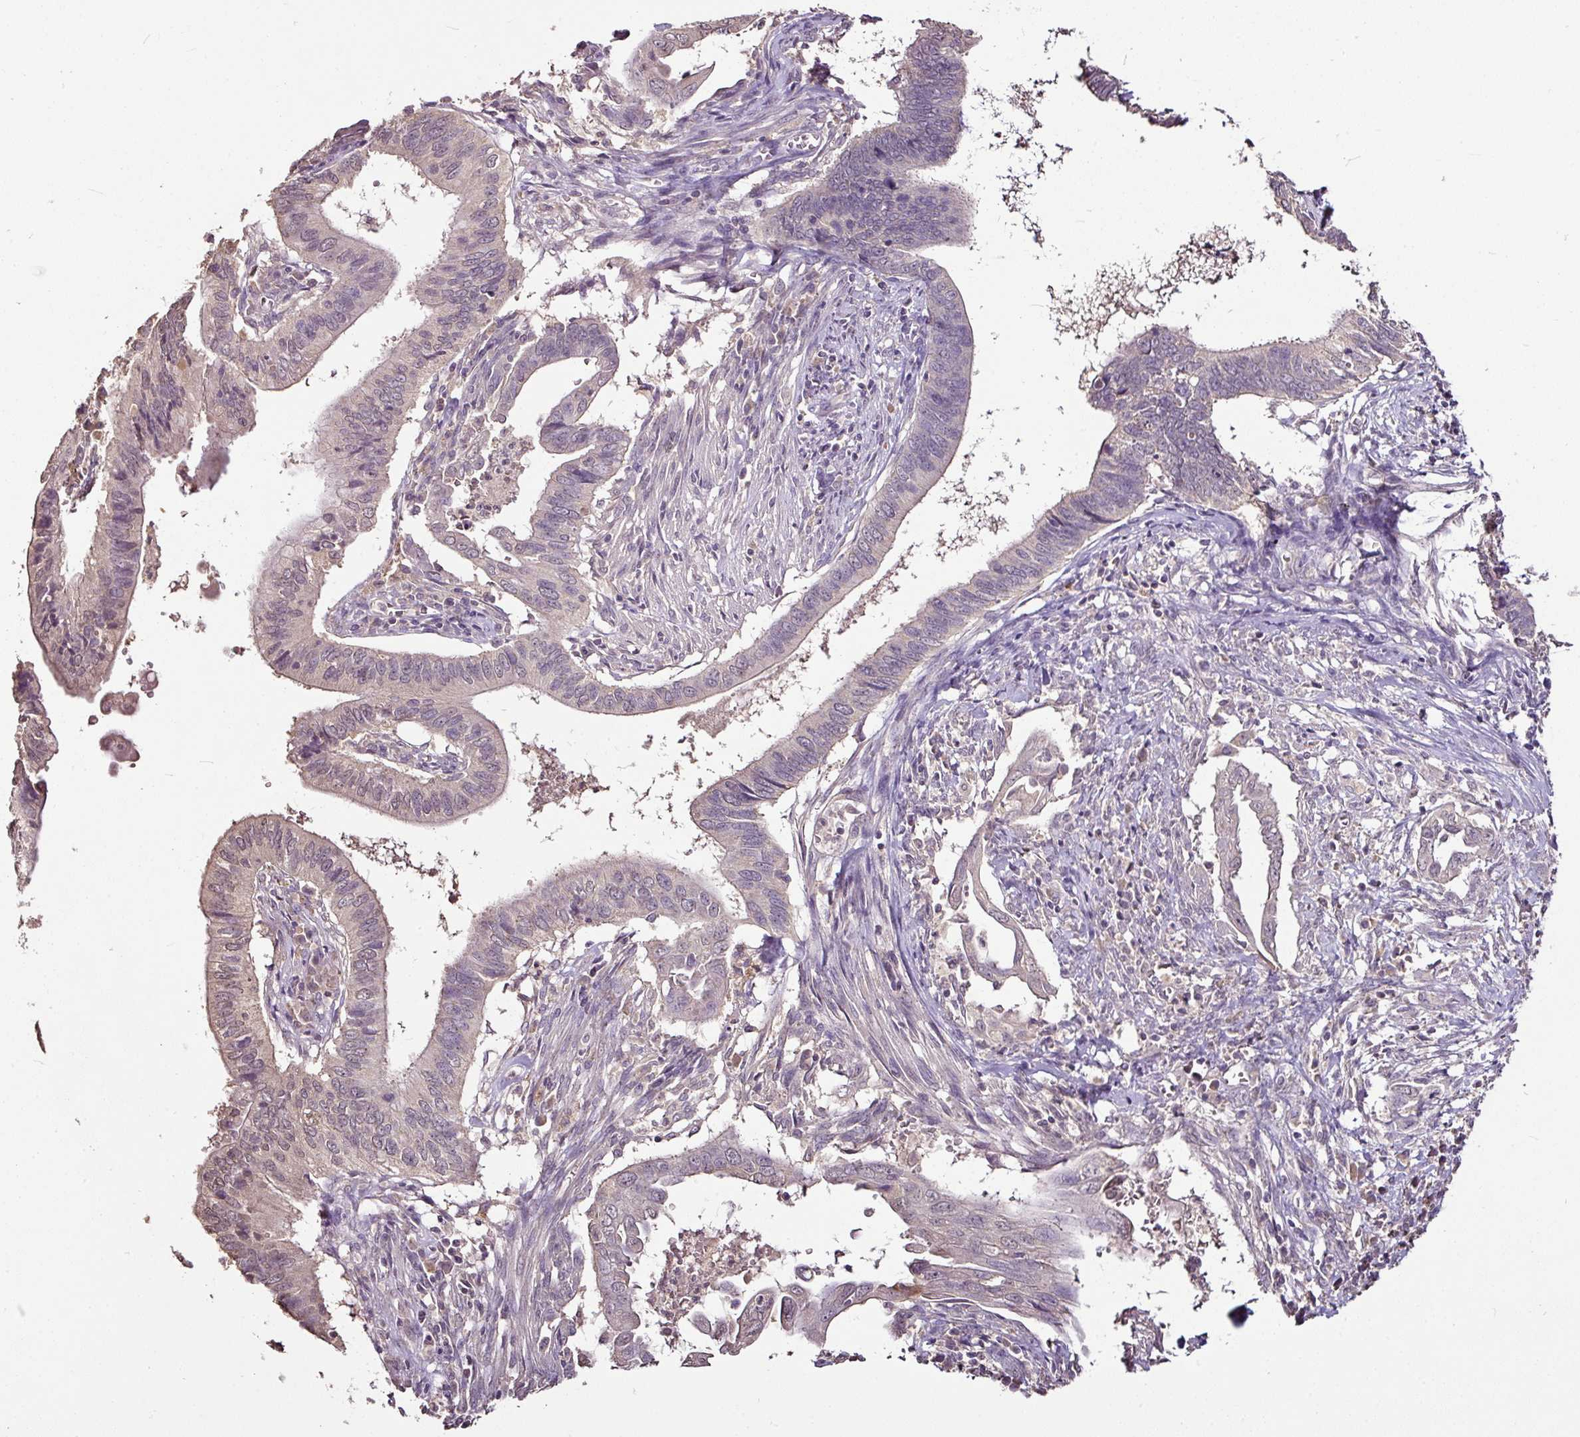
{"staining": {"intensity": "weak", "quantity": "<25%", "location": "nuclear"}, "tissue": "cervical cancer", "cell_type": "Tumor cells", "image_type": "cancer", "snomed": [{"axis": "morphology", "description": "Adenocarcinoma, NOS"}, {"axis": "topography", "description": "Cervix"}], "caption": "Immunohistochemistry photomicrograph of cervical cancer (adenocarcinoma) stained for a protein (brown), which demonstrates no staining in tumor cells.", "gene": "RPL38", "patient": {"sex": "female", "age": 42}}